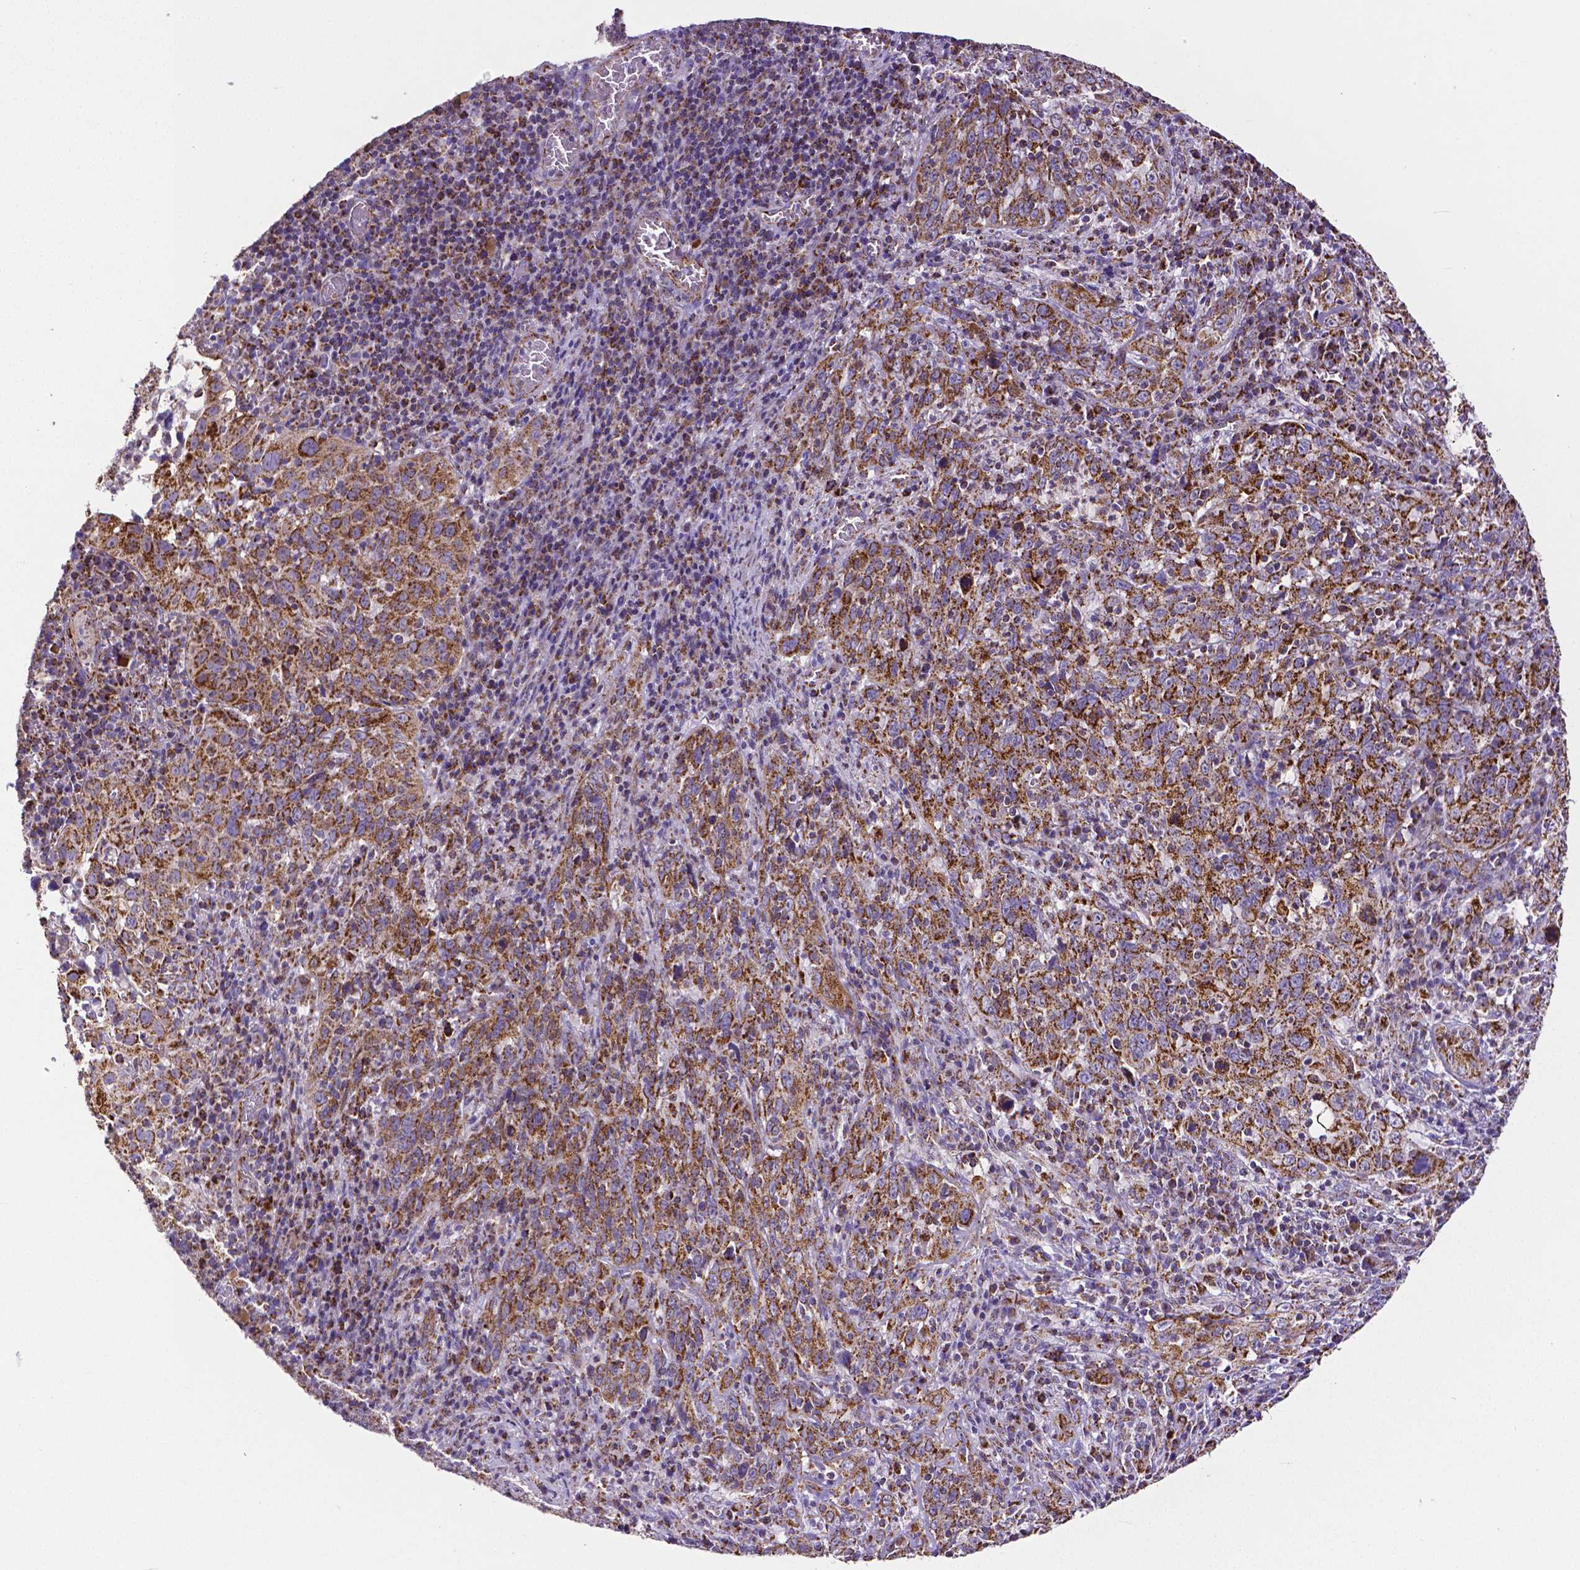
{"staining": {"intensity": "strong", "quantity": ">75%", "location": "cytoplasmic/membranous"}, "tissue": "cervical cancer", "cell_type": "Tumor cells", "image_type": "cancer", "snomed": [{"axis": "morphology", "description": "Squamous cell carcinoma, NOS"}, {"axis": "topography", "description": "Cervix"}], "caption": "High-power microscopy captured an immunohistochemistry (IHC) histopathology image of cervical cancer, revealing strong cytoplasmic/membranous positivity in about >75% of tumor cells. (brown staining indicates protein expression, while blue staining denotes nuclei).", "gene": "MACC1", "patient": {"sex": "female", "age": 46}}